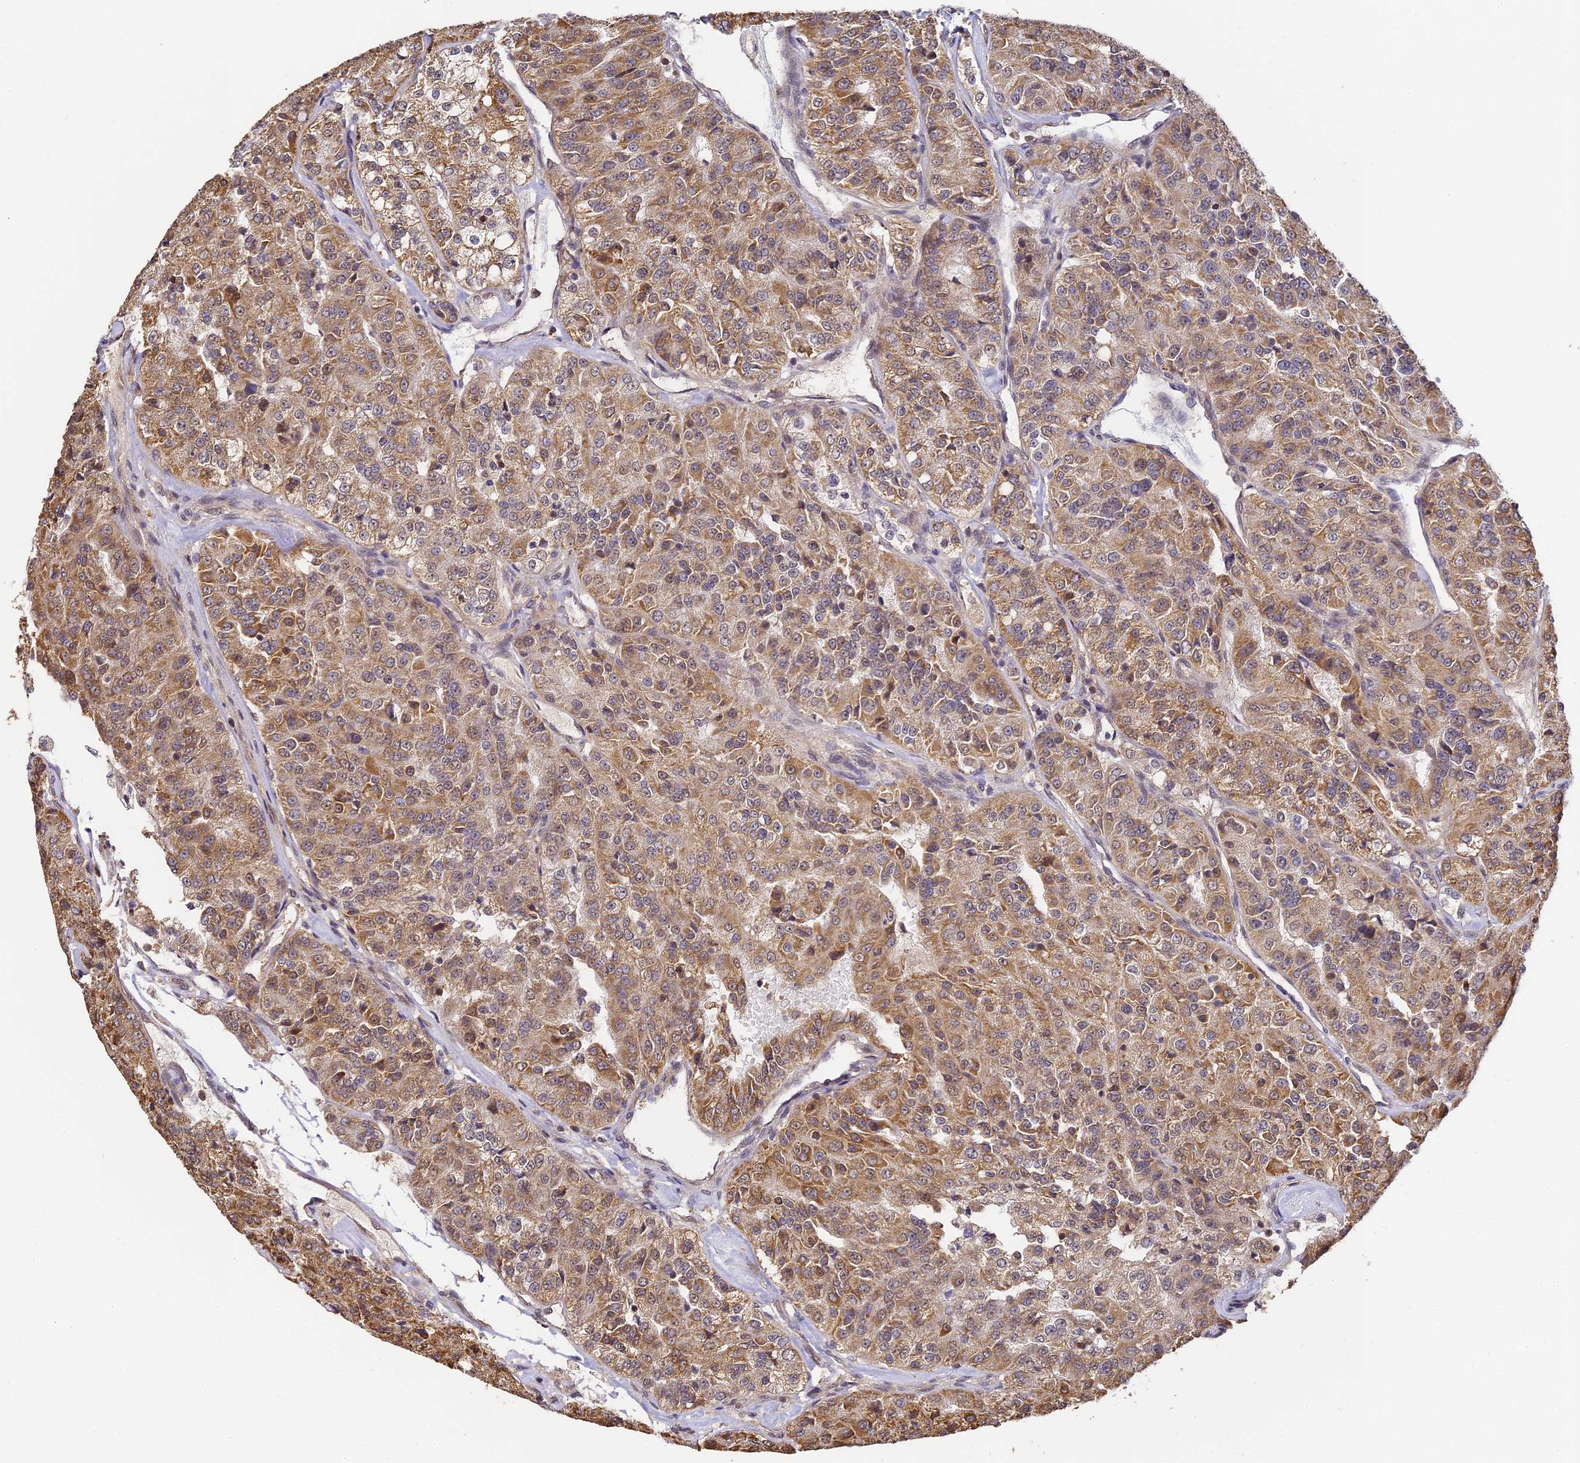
{"staining": {"intensity": "moderate", "quantity": ">75%", "location": "cytoplasmic/membranous"}, "tissue": "renal cancer", "cell_type": "Tumor cells", "image_type": "cancer", "snomed": [{"axis": "morphology", "description": "Adenocarcinoma, NOS"}, {"axis": "topography", "description": "Kidney"}], "caption": "Approximately >75% of tumor cells in renal cancer display moderate cytoplasmic/membranous protein expression as visualized by brown immunohistochemical staining.", "gene": "ZNF443", "patient": {"sex": "female", "age": 63}}